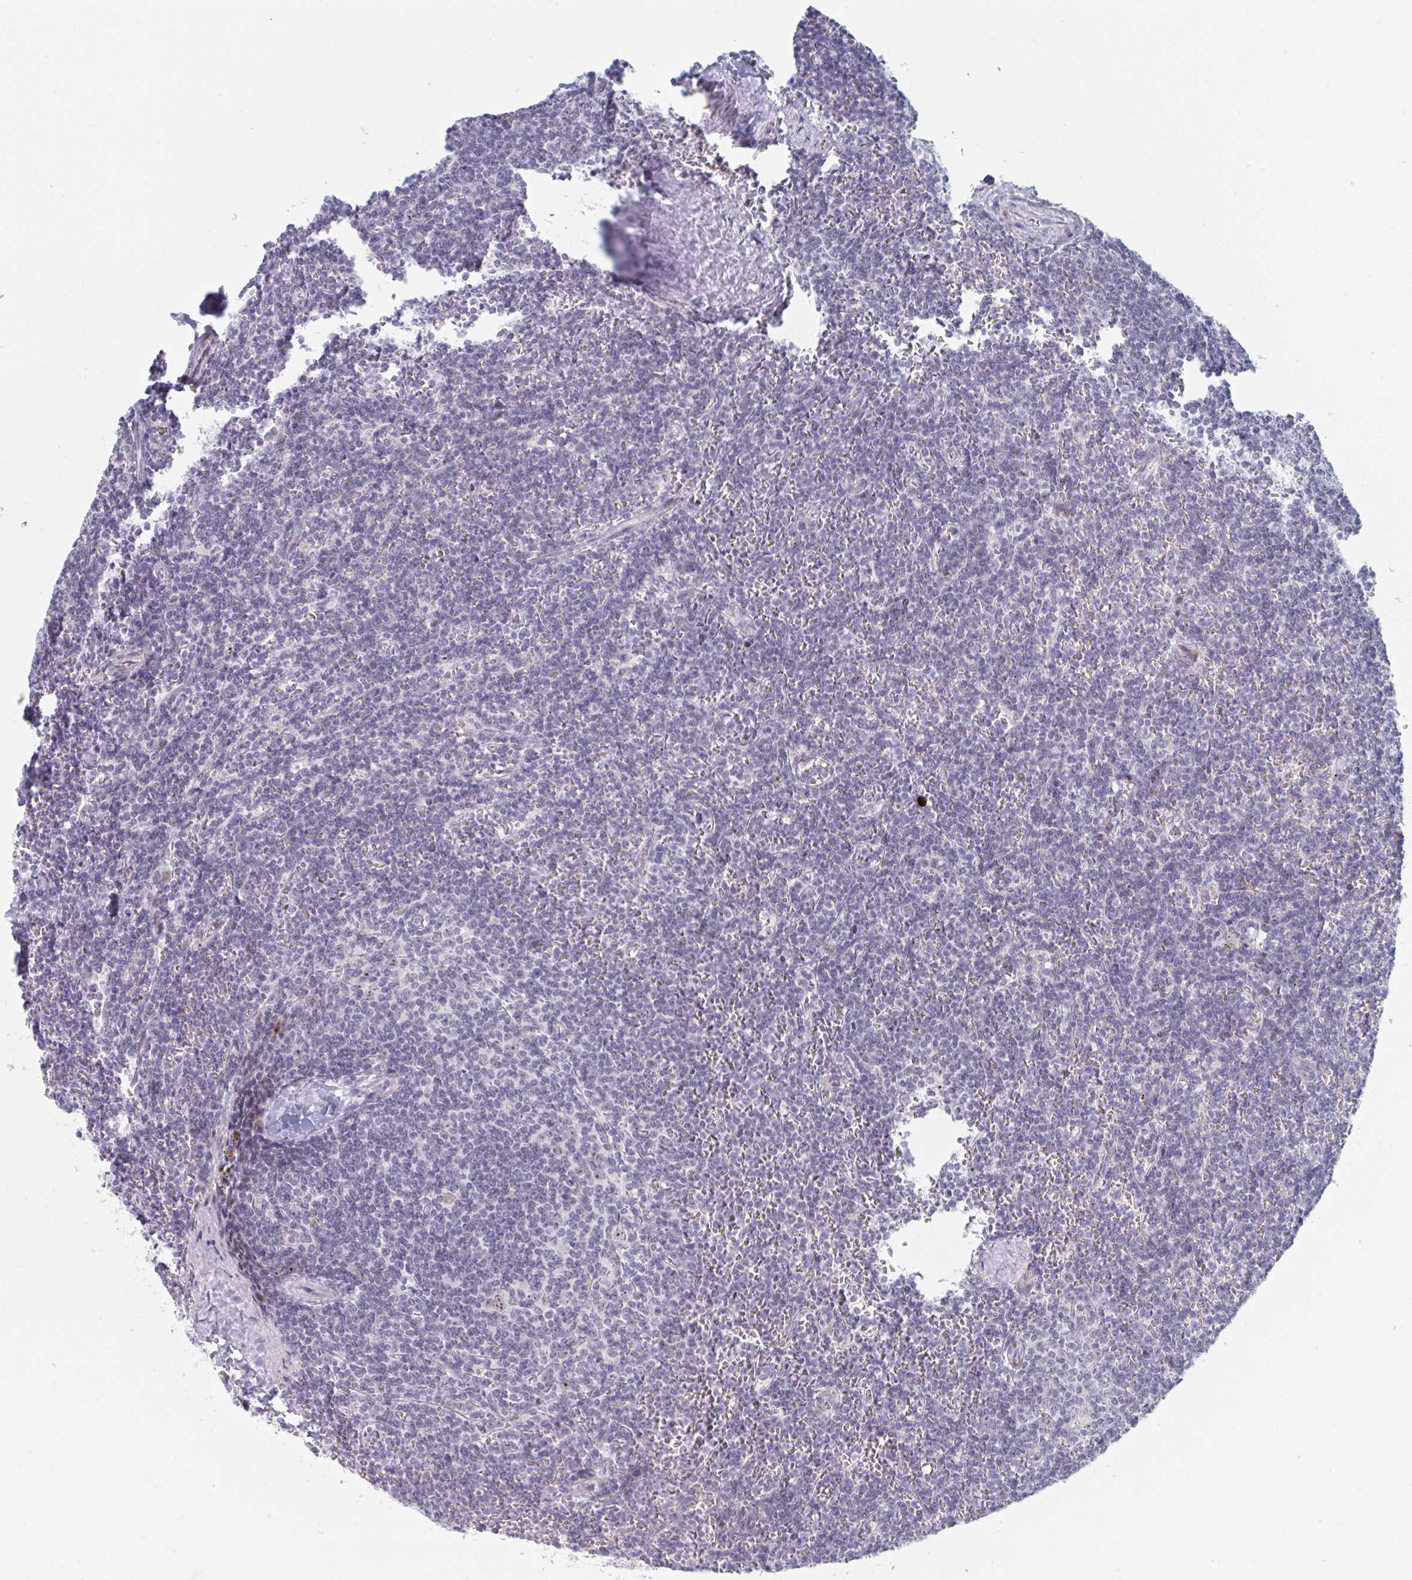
{"staining": {"intensity": "negative", "quantity": "none", "location": "none"}, "tissue": "lymphoma", "cell_type": "Tumor cells", "image_type": "cancer", "snomed": [{"axis": "morphology", "description": "Malignant lymphoma, non-Hodgkin's type, Low grade"}, {"axis": "topography", "description": "Spleen"}], "caption": "Malignant lymphoma, non-Hodgkin's type (low-grade) was stained to show a protein in brown. There is no significant expression in tumor cells.", "gene": "NR1H2", "patient": {"sex": "male", "age": 78}}